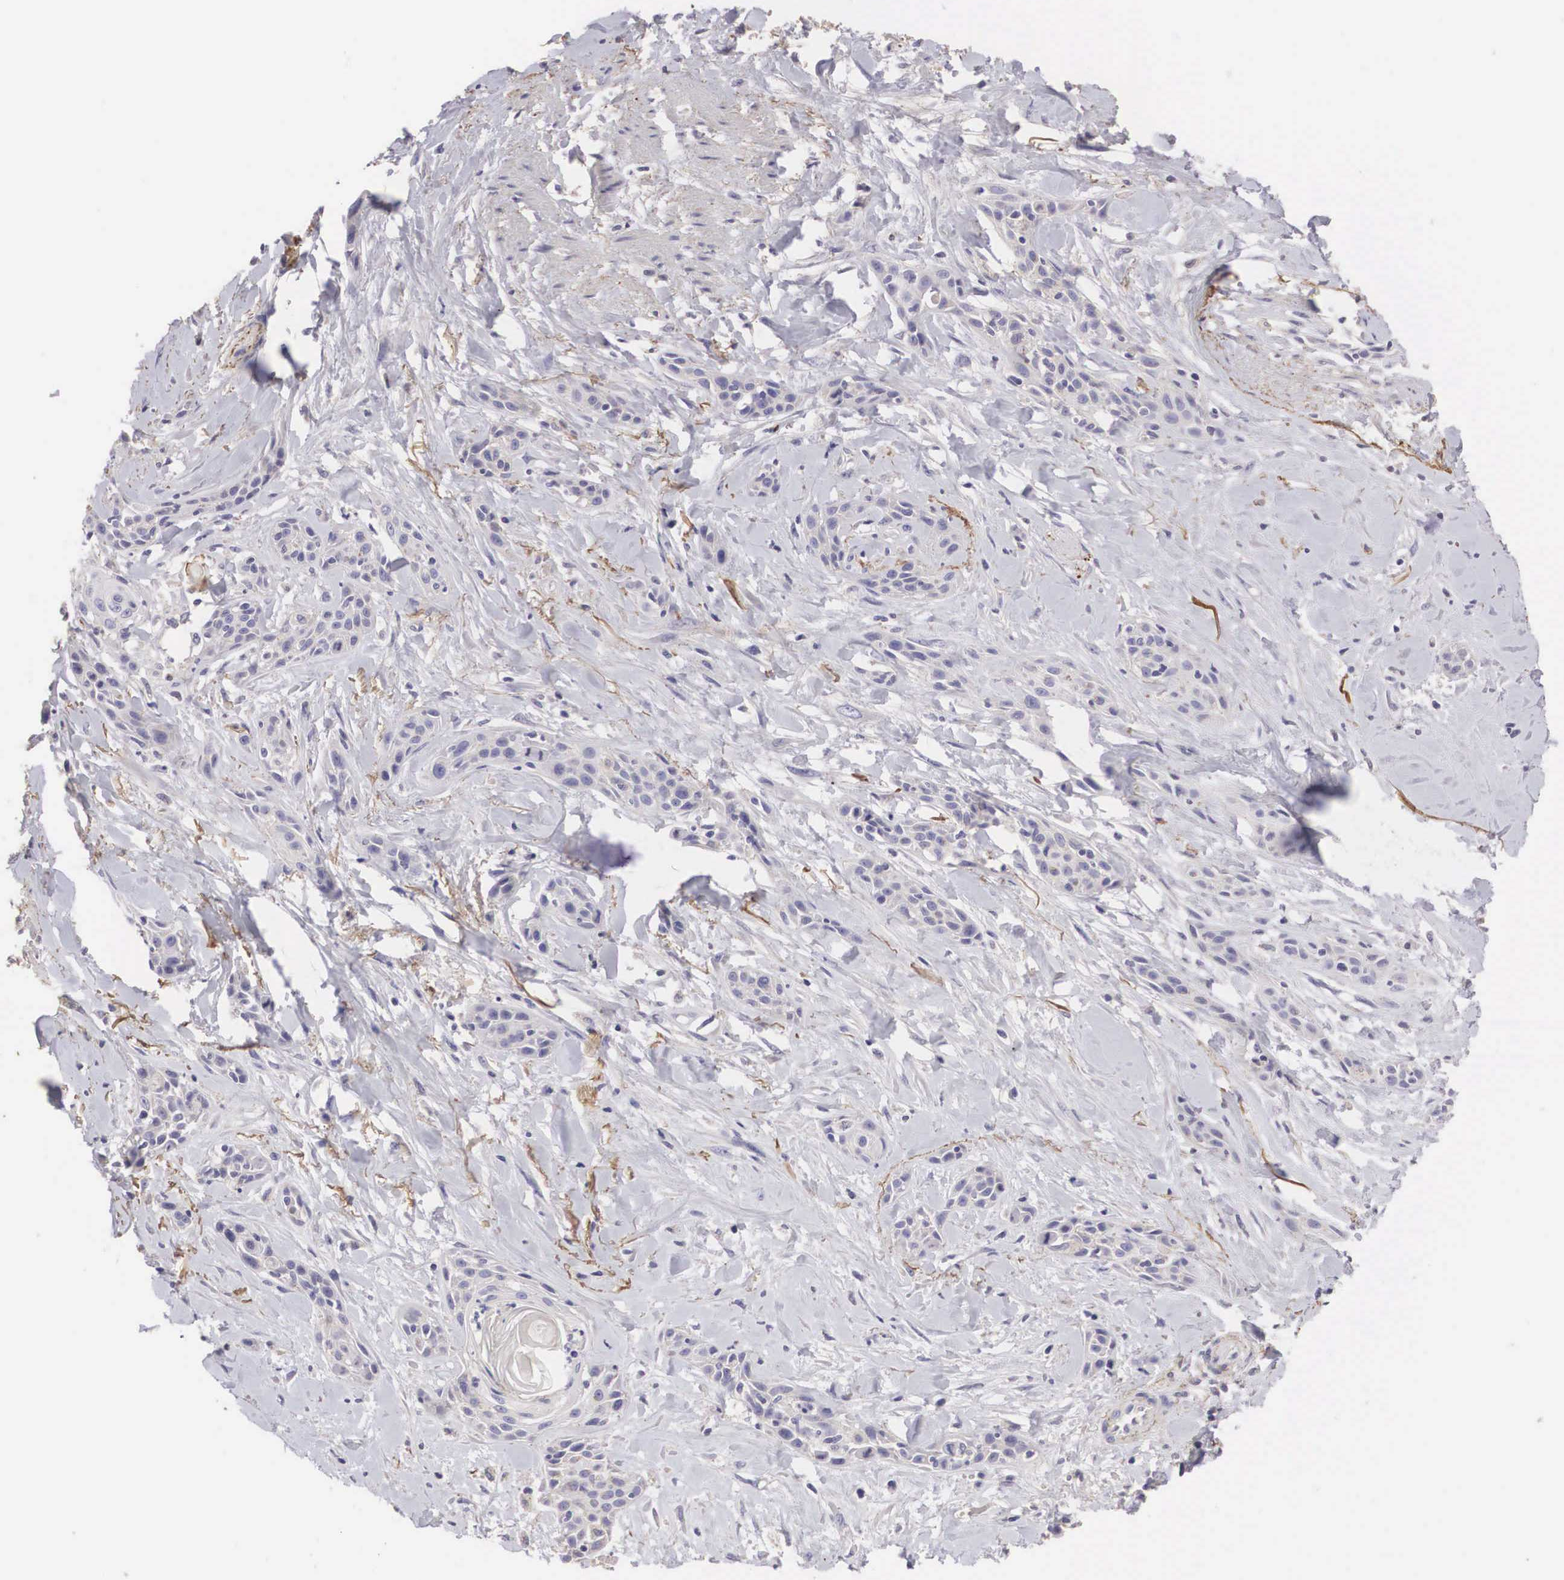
{"staining": {"intensity": "negative", "quantity": "none", "location": "none"}, "tissue": "skin cancer", "cell_type": "Tumor cells", "image_type": "cancer", "snomed": [{"axis": "morphology", "description": "Squamous cell carcinoma, NOS"}, {"axis": "topography", "description": "Skin"}, {"axis": "topography", "description": "Anal"}], "caption": "This photomicrograph is of skin cancer (squamous cell carcinoma) stained with IHC to label a protein in brown with the nuclei are counter-stained blue. There is no expression in tumor cells.", "gene": "CLU", "patient": {"sex": "male", "age": 64}}